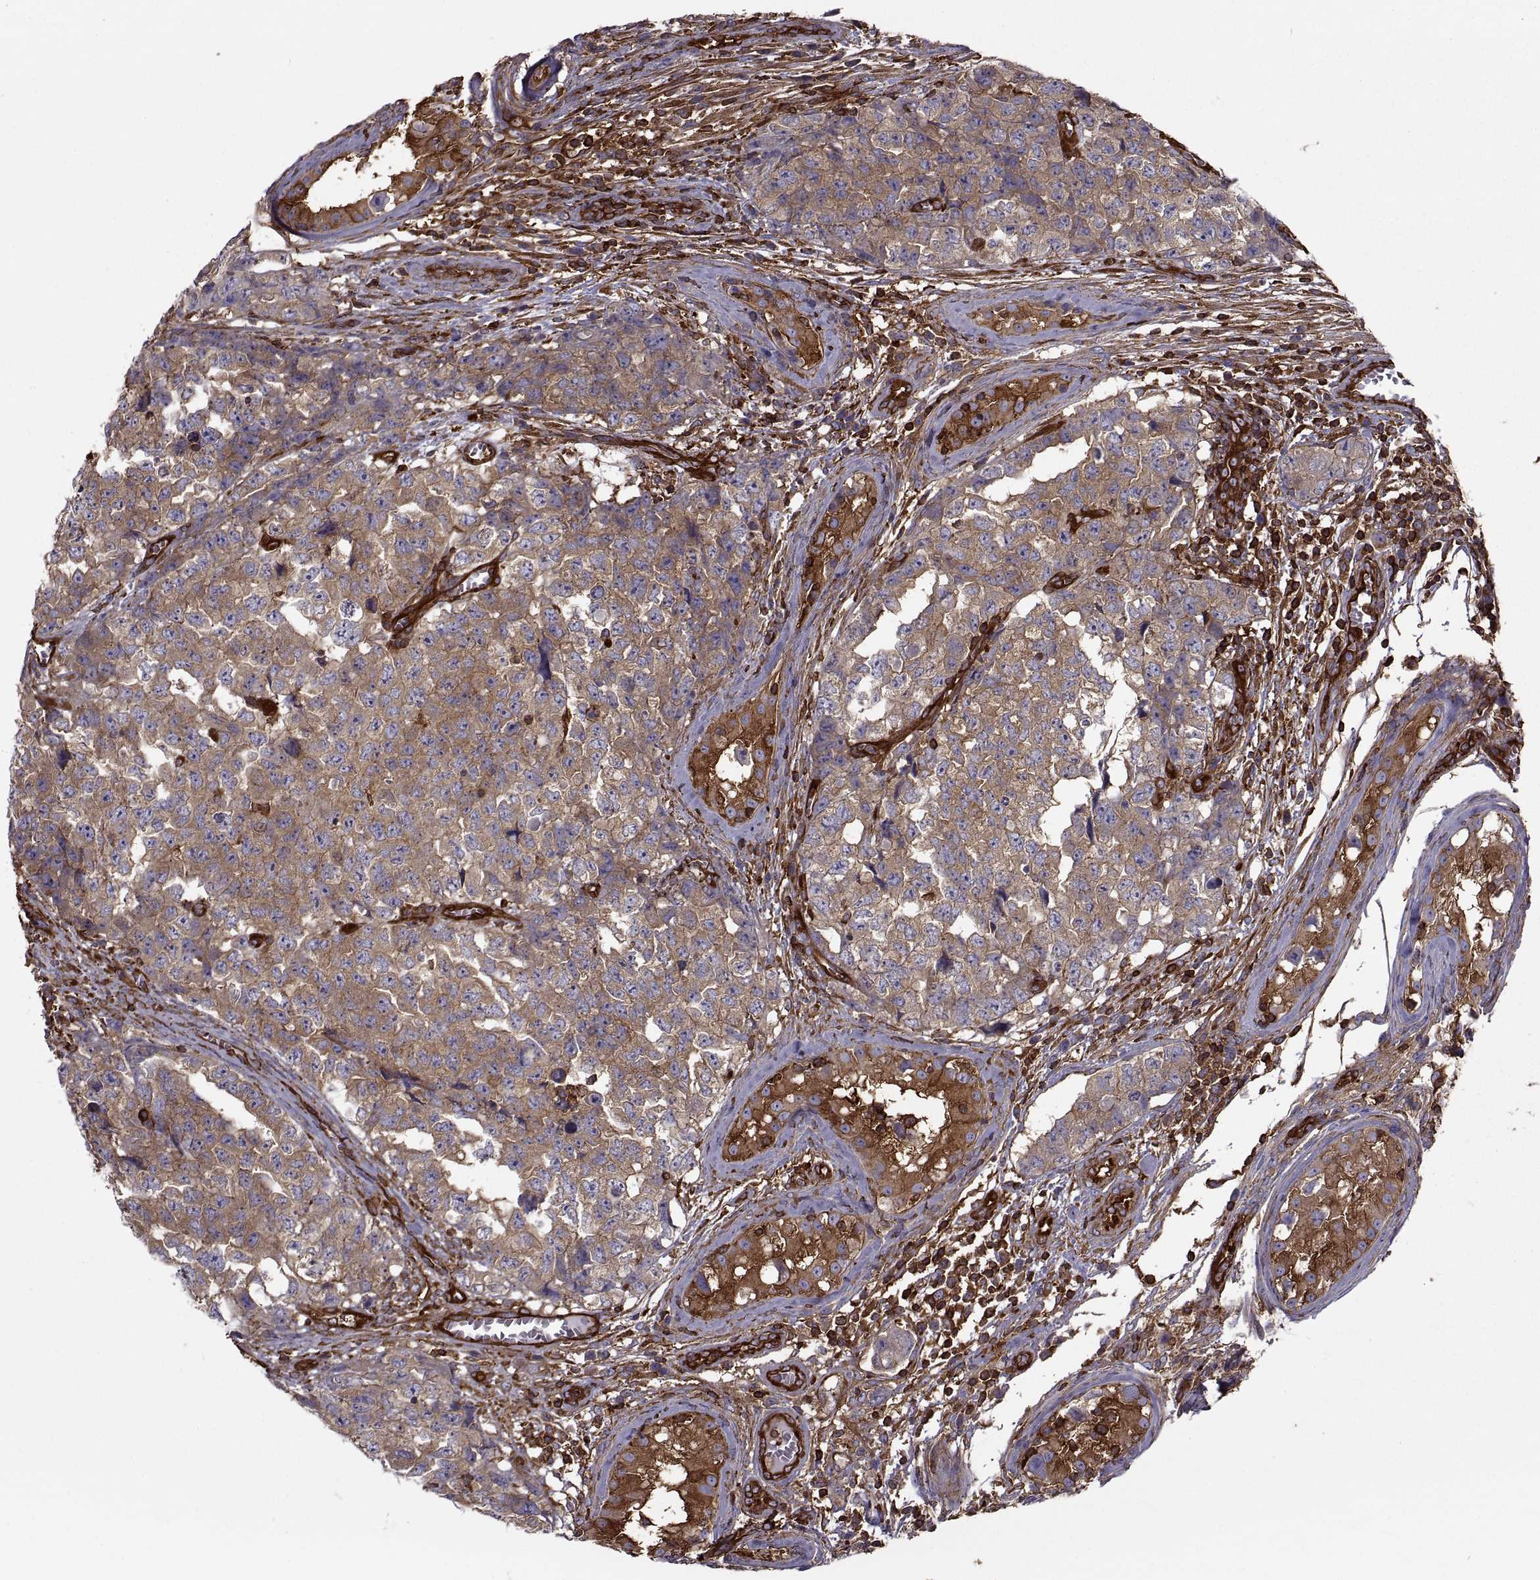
{"staining": {"intensity": "moderate", "quantity": ">75%", "location": "cytoplasmic/membranous"}, "tissue": "testis cancer", "cell_type": "Tumor cells", "image_type": "cancer", "snomed": [{"axis": "morphology", "description": "Carcinoma, Embryonal, NOS"}, {"axis": "topography", "description": "Testis"}], "caption": "The immunohistochemical stain highlights moderate cytoplasmic/membranous expression in tumor cells of testis cancer (embryonal carcinoma) tissue.", "gene": "MYH9", "patient": {"sex": "male", "age": 23}}